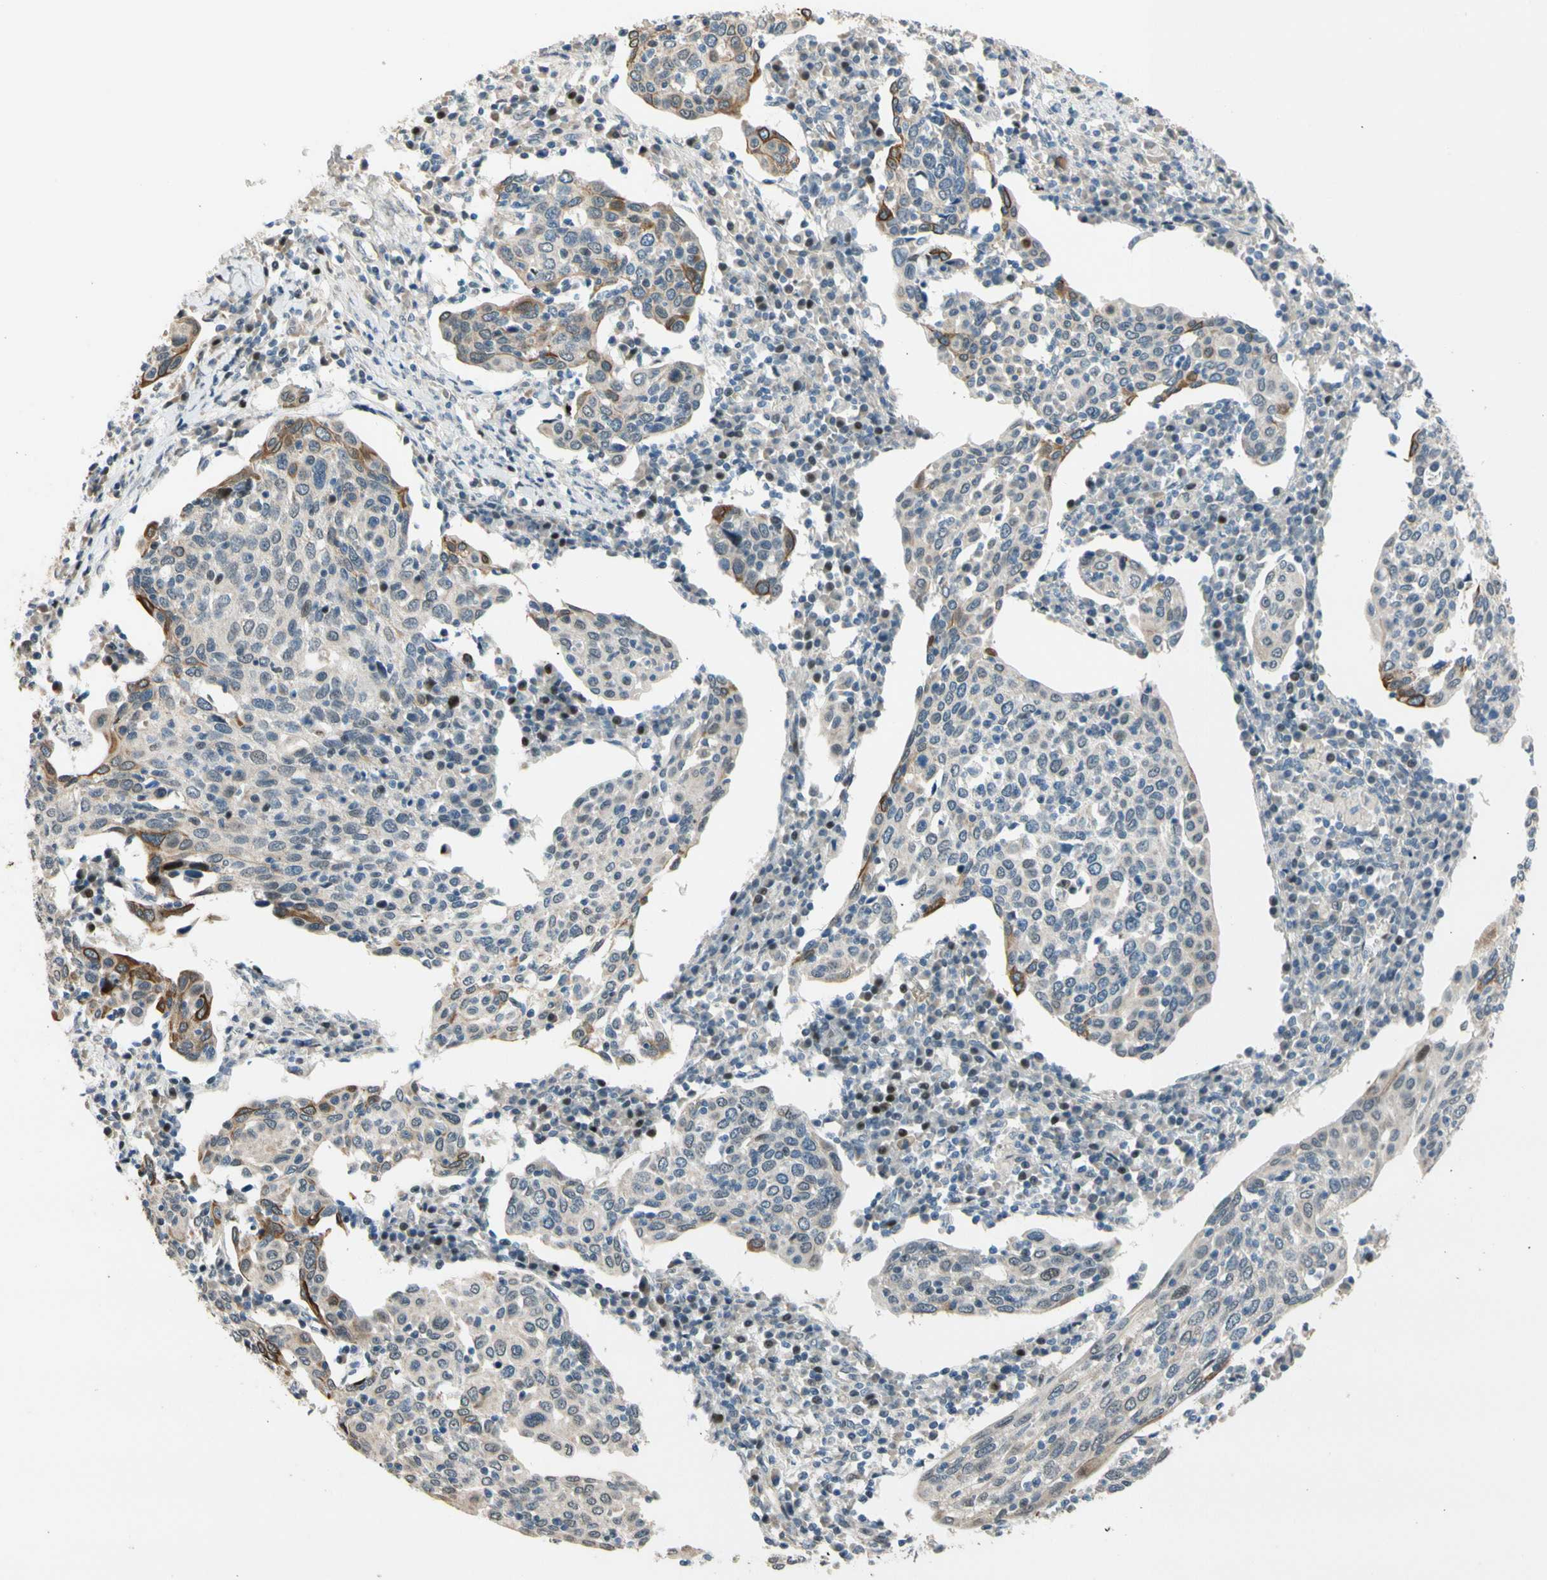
{"staining": {"intensity": "moderate", "quantity": "<25%", "location": "cytoplasmic/membranous"}, "tissue": "cervical cancer", "cell_type": "Tumor cells", "image_type": "cancer", "snomed": [{"axis": "morphology", "description": "Squamous cell carcinoma, NOS"}, {"axis": "topography", "description": "Cervix"}], "caption": "Cervical cancer stained with immunohistochemistry reveals moderate cytoplasmic/membranous expression in about <25% of tumor cells.", "gene": "ZNF184", "patient": {"sex": "female", "age": 40}}